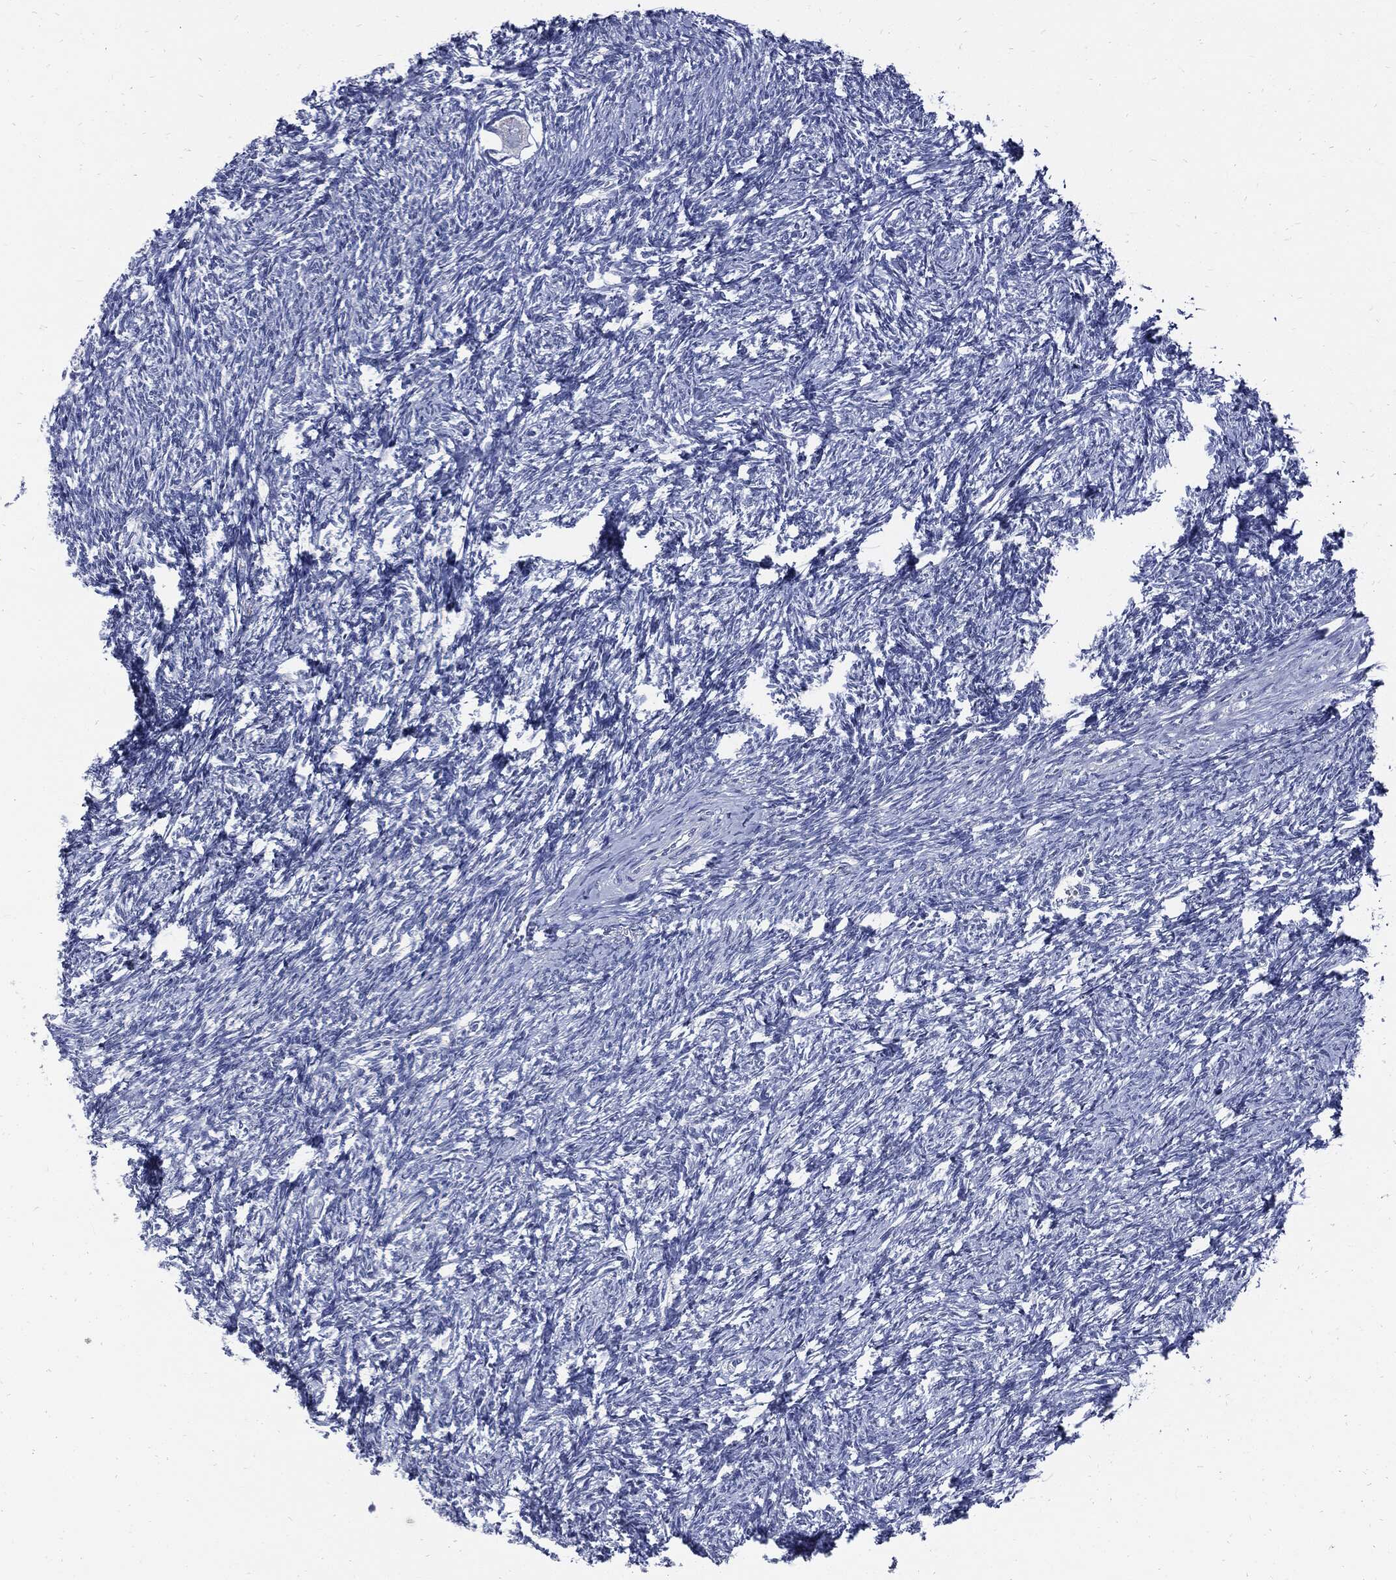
{"staining": {"intensity": "negative", "quantity": "none", "location": "none"}, "tissue": "ovary", "cell_type": "Follicle cells", "image_type": "normal", "snomed": [{"axis": "morphology", "description": "Normal tissue, NOS"}, {"axis": "topography", "description": "Fallopian tube"}, {"axis": "topography", "description": "Ovary"}], "caption": "Image shows no significant protein staining in follicle cells of unremarkable ovary.", "gene": "CPE", "patient": {"sex": "female", "age": 33}}